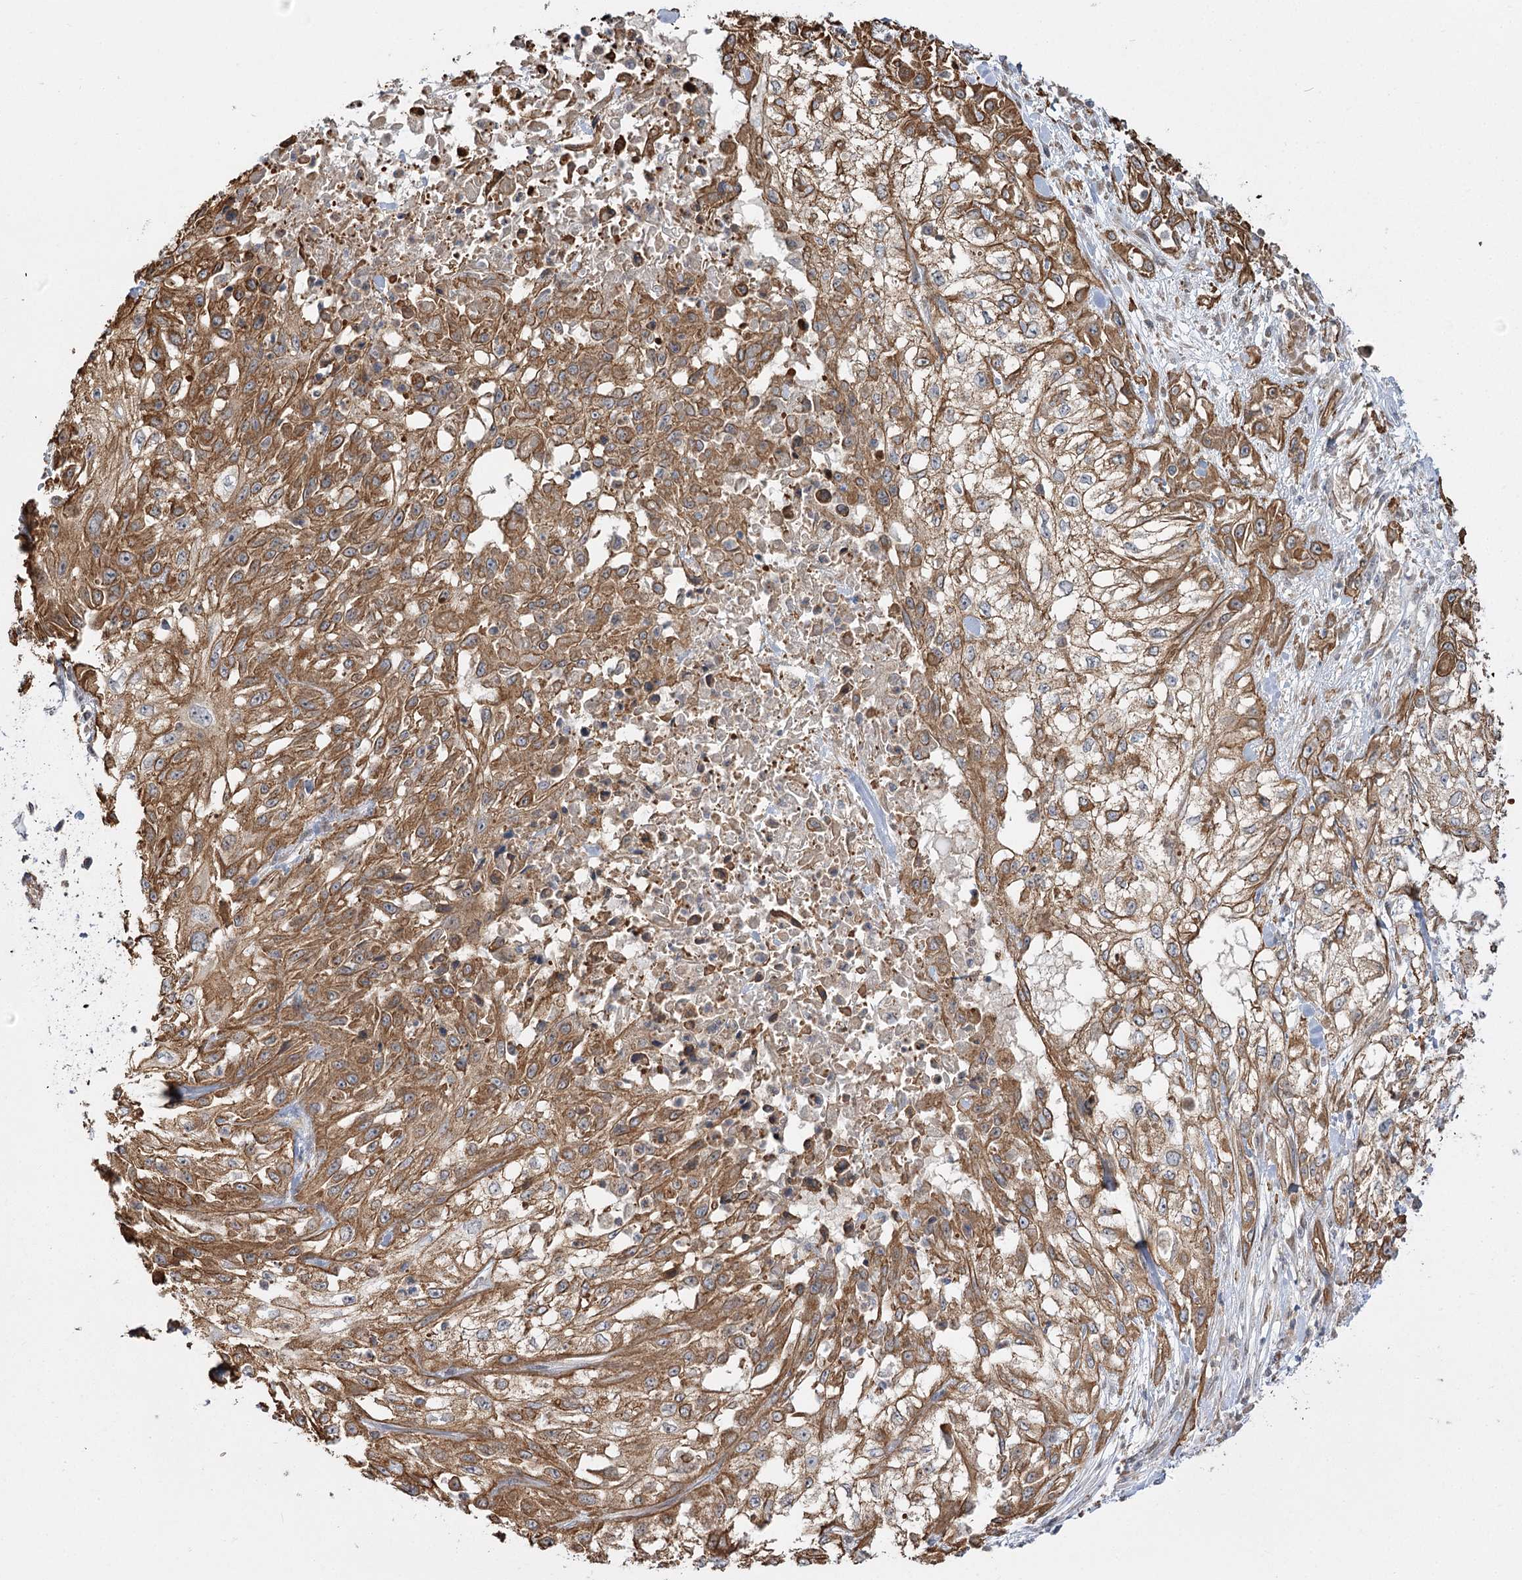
{"staining": {"intensity": "moderate", "quantity": ">75%", "location": "cytoplasmic/membranous"}, "tissue": "skin cancer", "cell_type": "Tumor cells", "image_type": "cancer", "snomed": [{"axis": "morphology", "description": "Squamous cell carcinoma, NOS"}, {"axis": "morphology", "description": "Squamous cell carcinoma, metastatic, NOS"}, {"axis": "topography", "description": "Skin"}, {"axis": "topography", "description": "Lymph node"}], "caption": "Immunohistochemistry (IHC) of human metastatic squamous cell carcinoma (skin) shows medium levels of moderate cytoplasmic/membranous positivity in about >75% of tumor cells.", "gene": "SH3BP5L", "patient": {"sex": "male", "age": 75}}